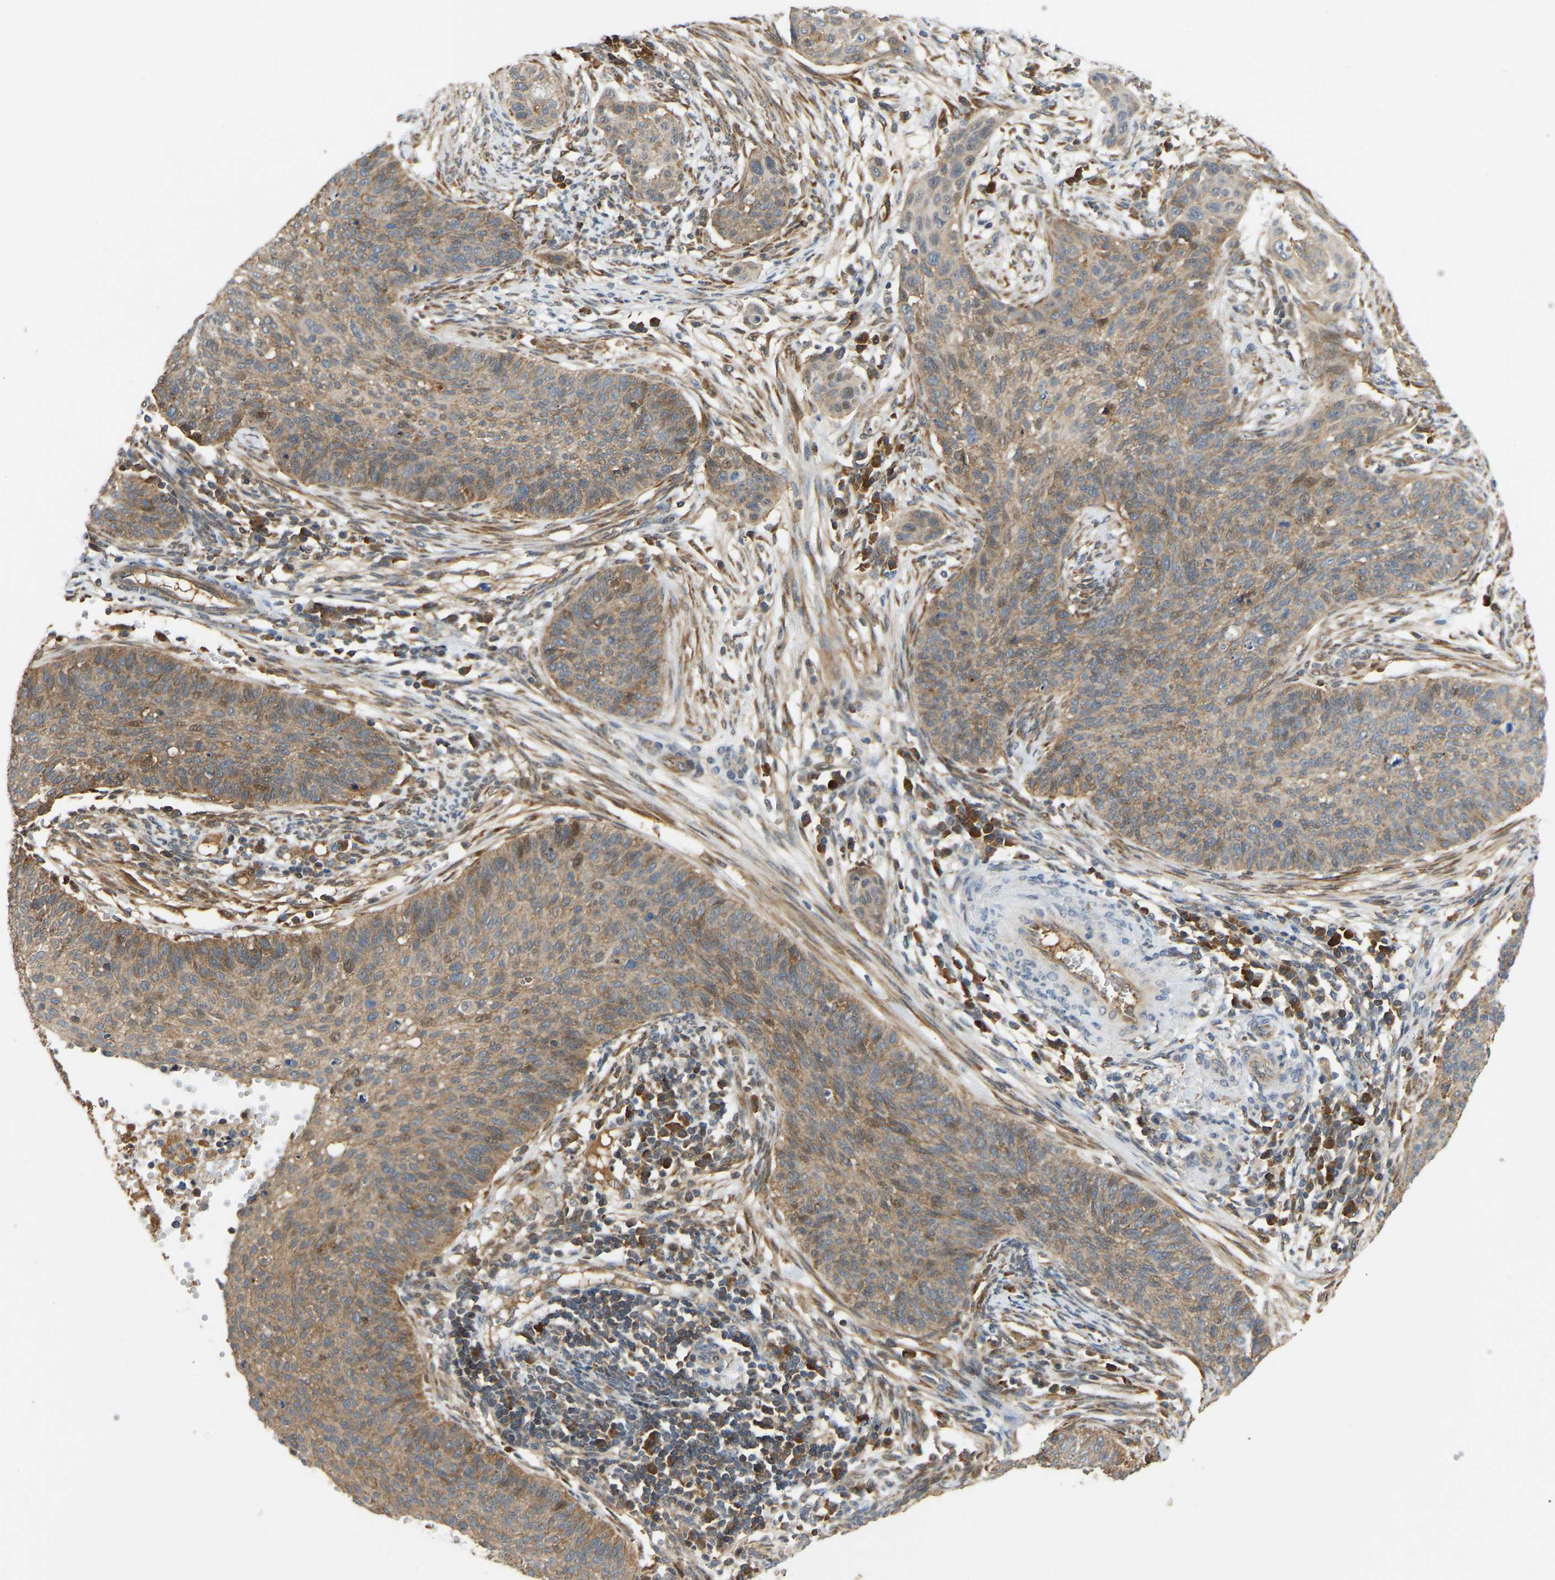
{"staining": {"intensity": "weak", "quantity": ">75%", "location": "cytoplasmic/membranous"}, "tissue": "cervical cancer", "cell_type": "Tumor cells", "image_type": "cancer", "snomed": [{"axis": "morphology", "description": "Squamous cell carcinoma, NOS"}, {"axis": "topography", "description": "Cervix"}], "caption": "Squamous cell carcinoma (cervical) tissue reveals weak cytoplasmic/membranous positivity in about >75% of tumor cells, visualized by immunohistochemistry. The staining is performed using DAB (3,3'-diaminobenzidine) brown chromogen to label protein expression. The nuclei are counter-stained blue using hematoxylin.", "gene": "PTCD1", "patient": {"sex": "female", "age": 70}}